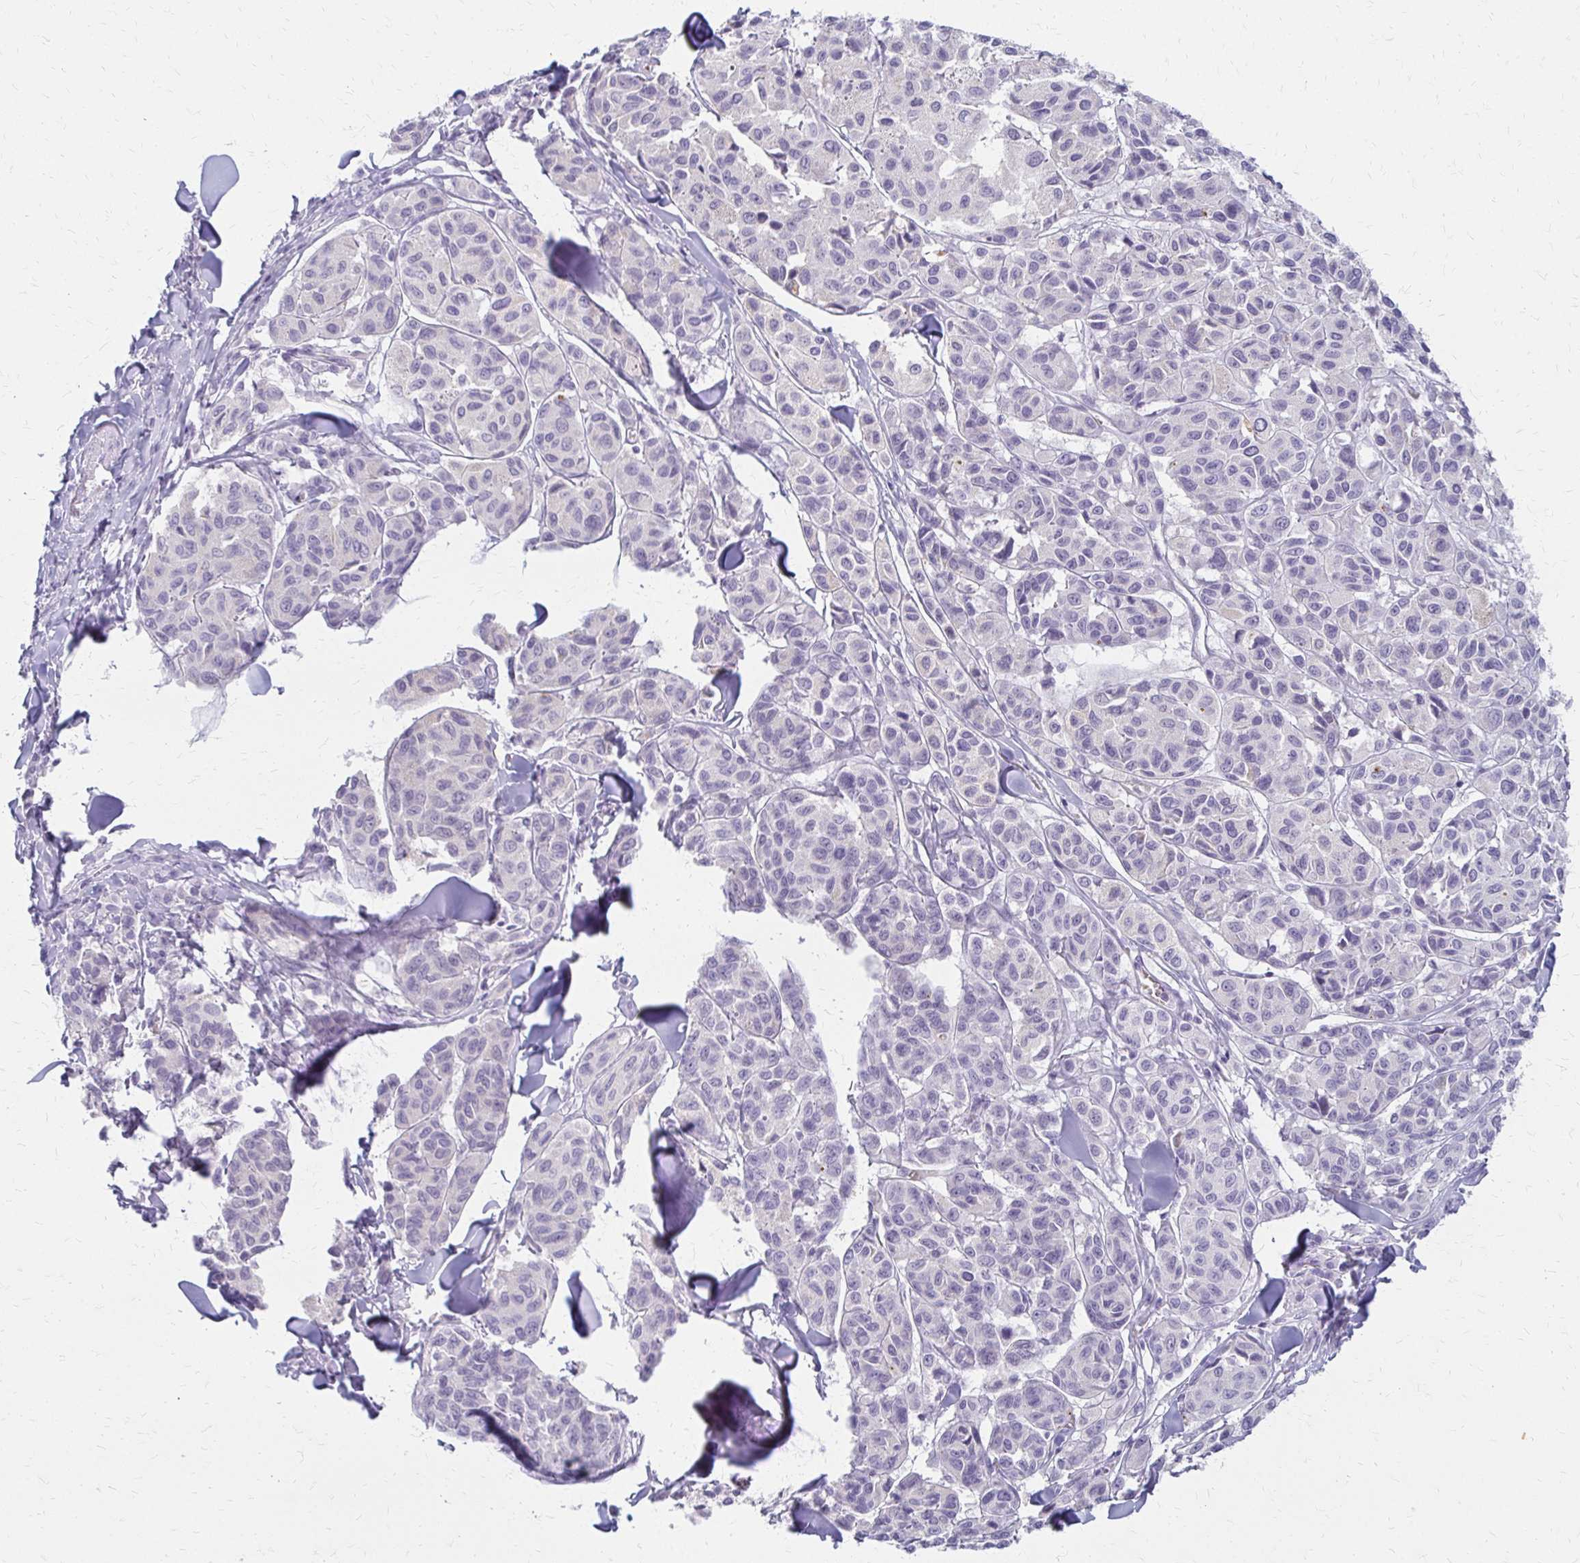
{"staining": {"intensity": "negative", "quantity": "none", "location": "none"}, "tissue": "melanoma", "cell_type": "Tumor cells", "image_type": "cancer", "snomed": [{"axis": "morphology", "description": "Malignant melanoma, NOS"}, {"axis": "topography", "description": "Skin"}], "caption": "This is a micrograph of IHC staining of melanoma, which shows no expression in tumor cells.", "gene": "ACP5", "patient": {"sex": "female", "age": 66}}